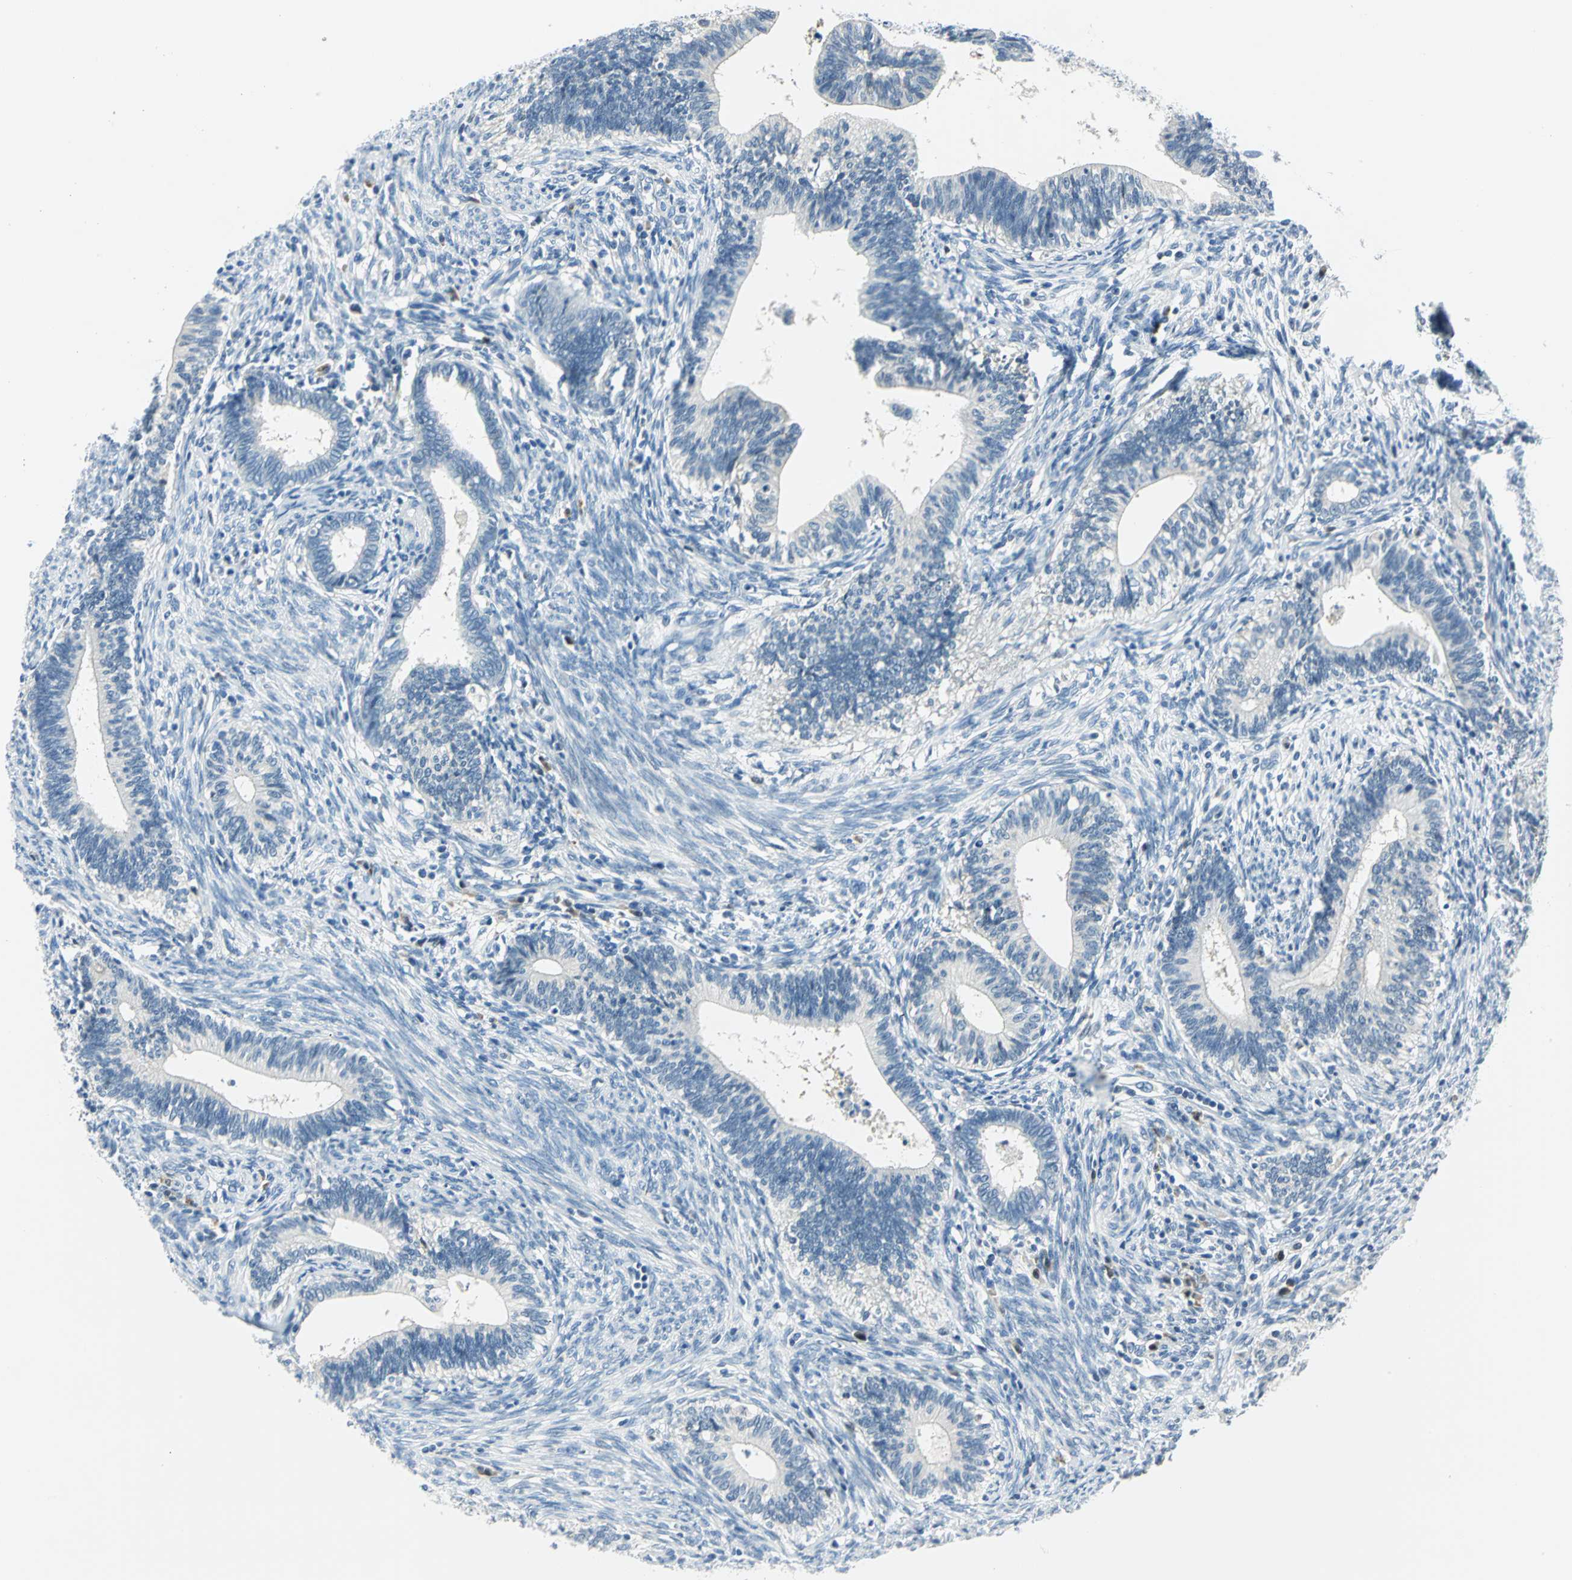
{"staining": {"intensity": "negative", "quantity": "none", "location": "none"}, "tissue": "cervical cancer", "cell_type": "Tumor cells", "image_type": "cancer", "snomed": [{"axis": "morphology", "description": "Adenocarcinoma, NOS"}, {"axis": "topography", "description": "Cervix"}], "caption": "An immunohistochemistry (IHC) image of adenocarcinoma (cervical) is shown. There is no staining in tumor cells of adenocarcinoma (cervical). (DAB immunohistochemistry, high magnification).", "gene": "AKR1A1", "patient": {"sex": "female", "age": 44}}